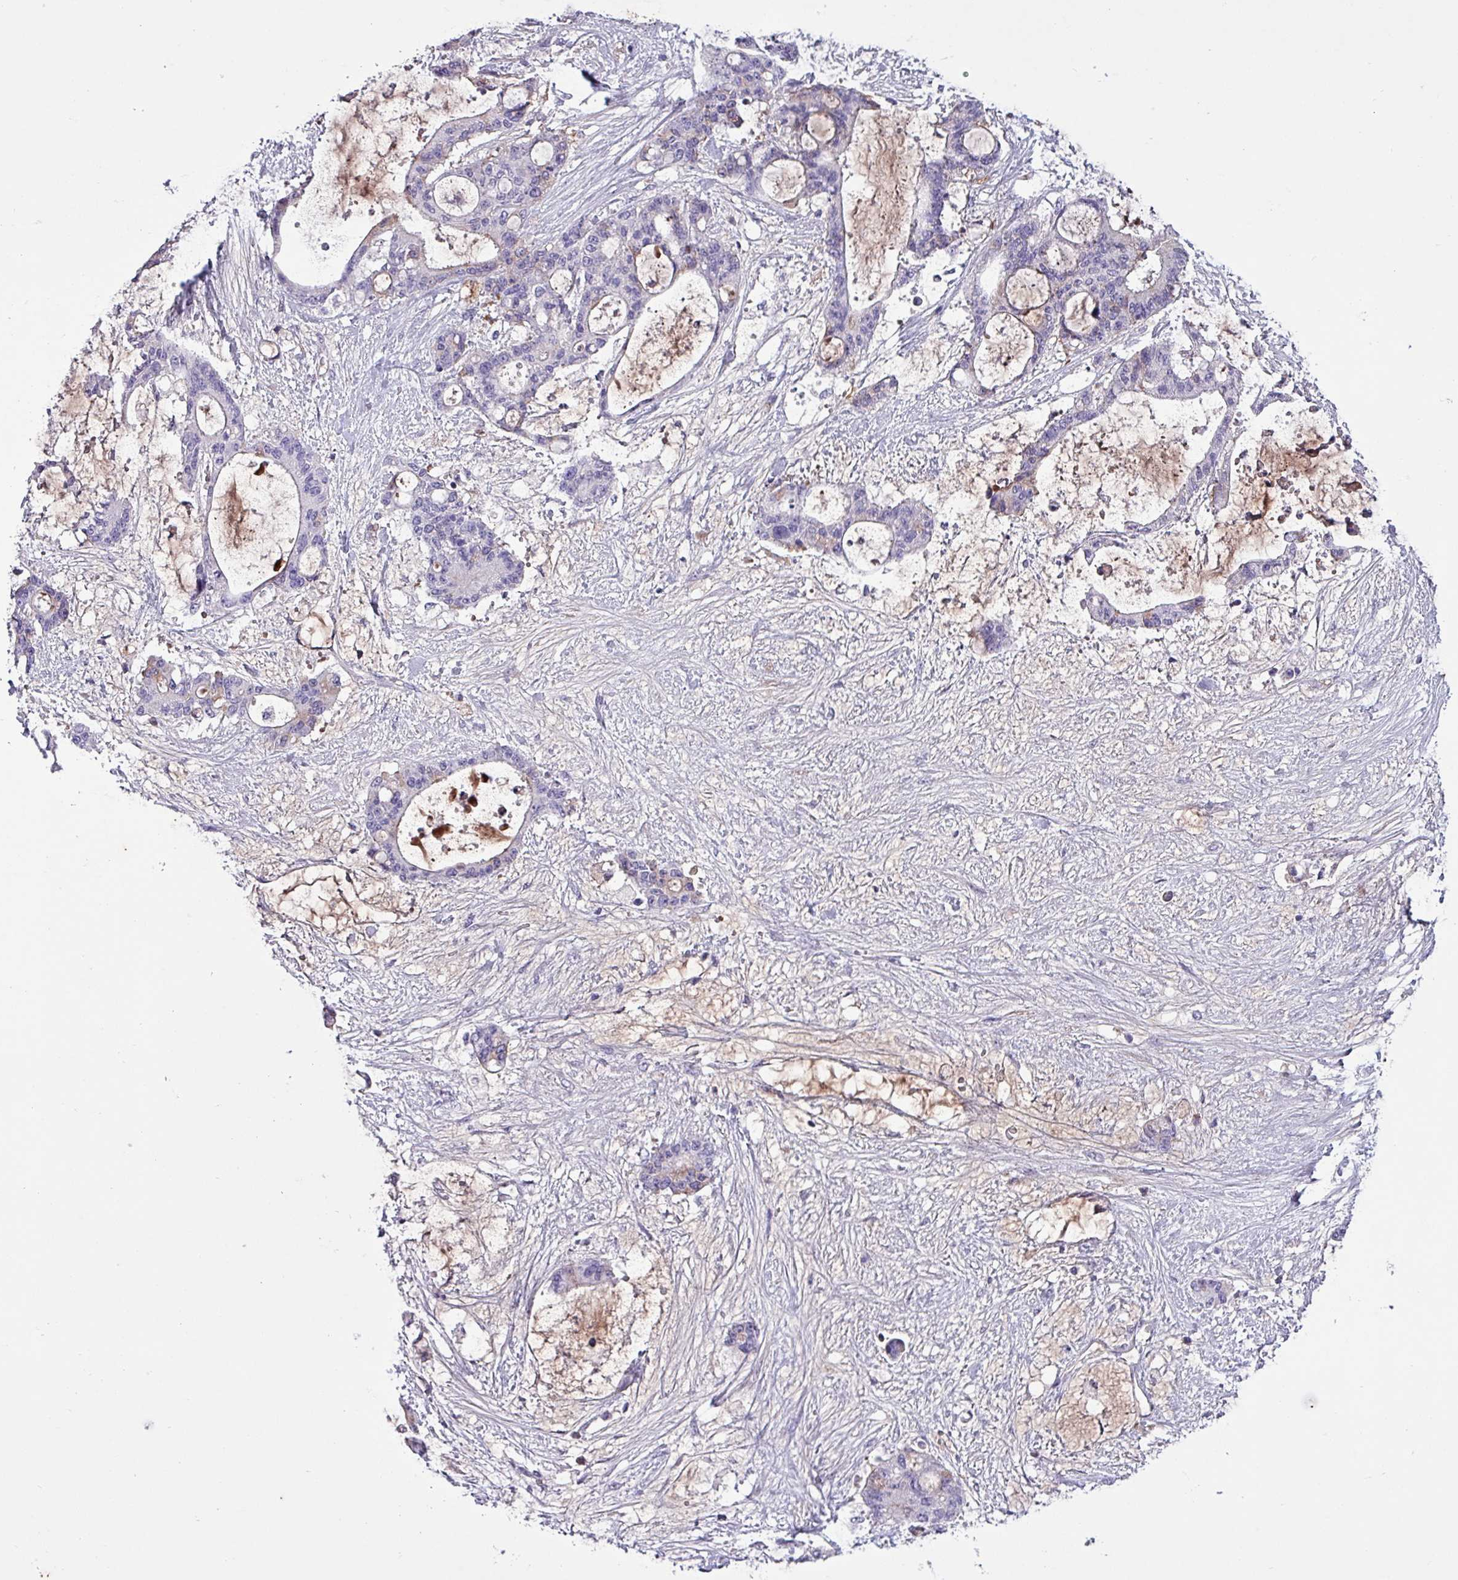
{"staining": {"intensity": "weak", "quantity": "<25%", "location": "cytoplasmic/membranous"}, "tissue": "liver cancer", "cell_type": "Tumor cells", "image_type": "cancer", "snomed": [{"axis": "morphology", "description": "Normal tissue, NOS"}, {"axis": "morphology", "description": "Cholangiocarcinoma"}, {"axis": "topography", "description": "Liver"}, {"axis": "topography", "description": "Peripheral nerve tissue"}], "caption": "This is a histopathology image of immunohistochemistry (IHC) staining of liver cancer, which shows no staining in tumor cells.", "gene": "HP", "patient": {"sex": "female", "age": 73}}